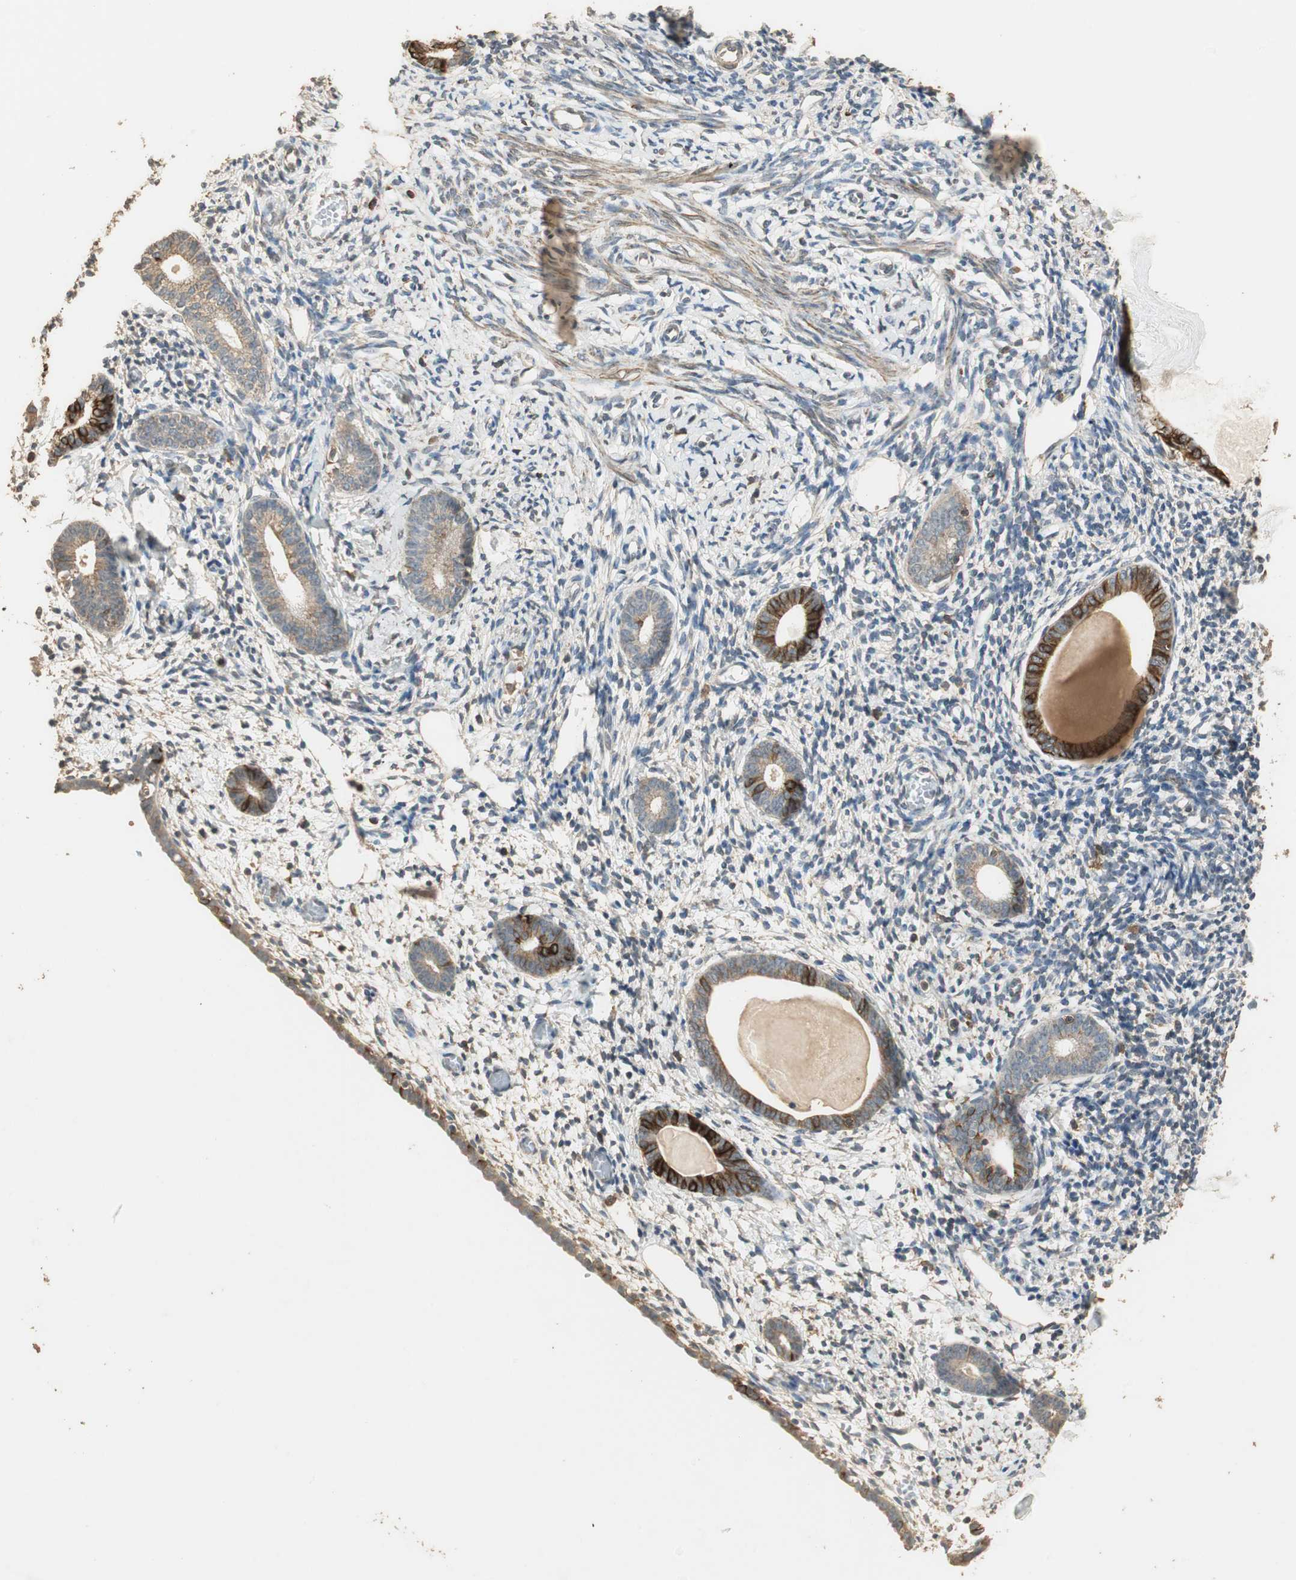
{"staining": {"intensity": "weak", "quantity": "25%-75%", "location": "cytoplasmic/membranous"}, "tissue": "endometrium", "cell_type": "Cells in endometrial stroma", "image_type": "normal", "snomed": [{"axis": "morphology", "description": "Normal tissue, NOS"}, {"axis": "topography", "description": "Endometrium"}], "caption": "Immunohistochemistry (IHC) photomicrograph of unremarkable endometrium: human endometrium stained using immunohistochemistry (IHC) demonstrates low levels of weak protein expression localized specifically in the cytoplasmic/membranous of cells in endometrial stroma, appearing as a cytoplasmic/membranous brown color.", "gene": "USP2", "patient": {"sex": "female", "age": 71}}